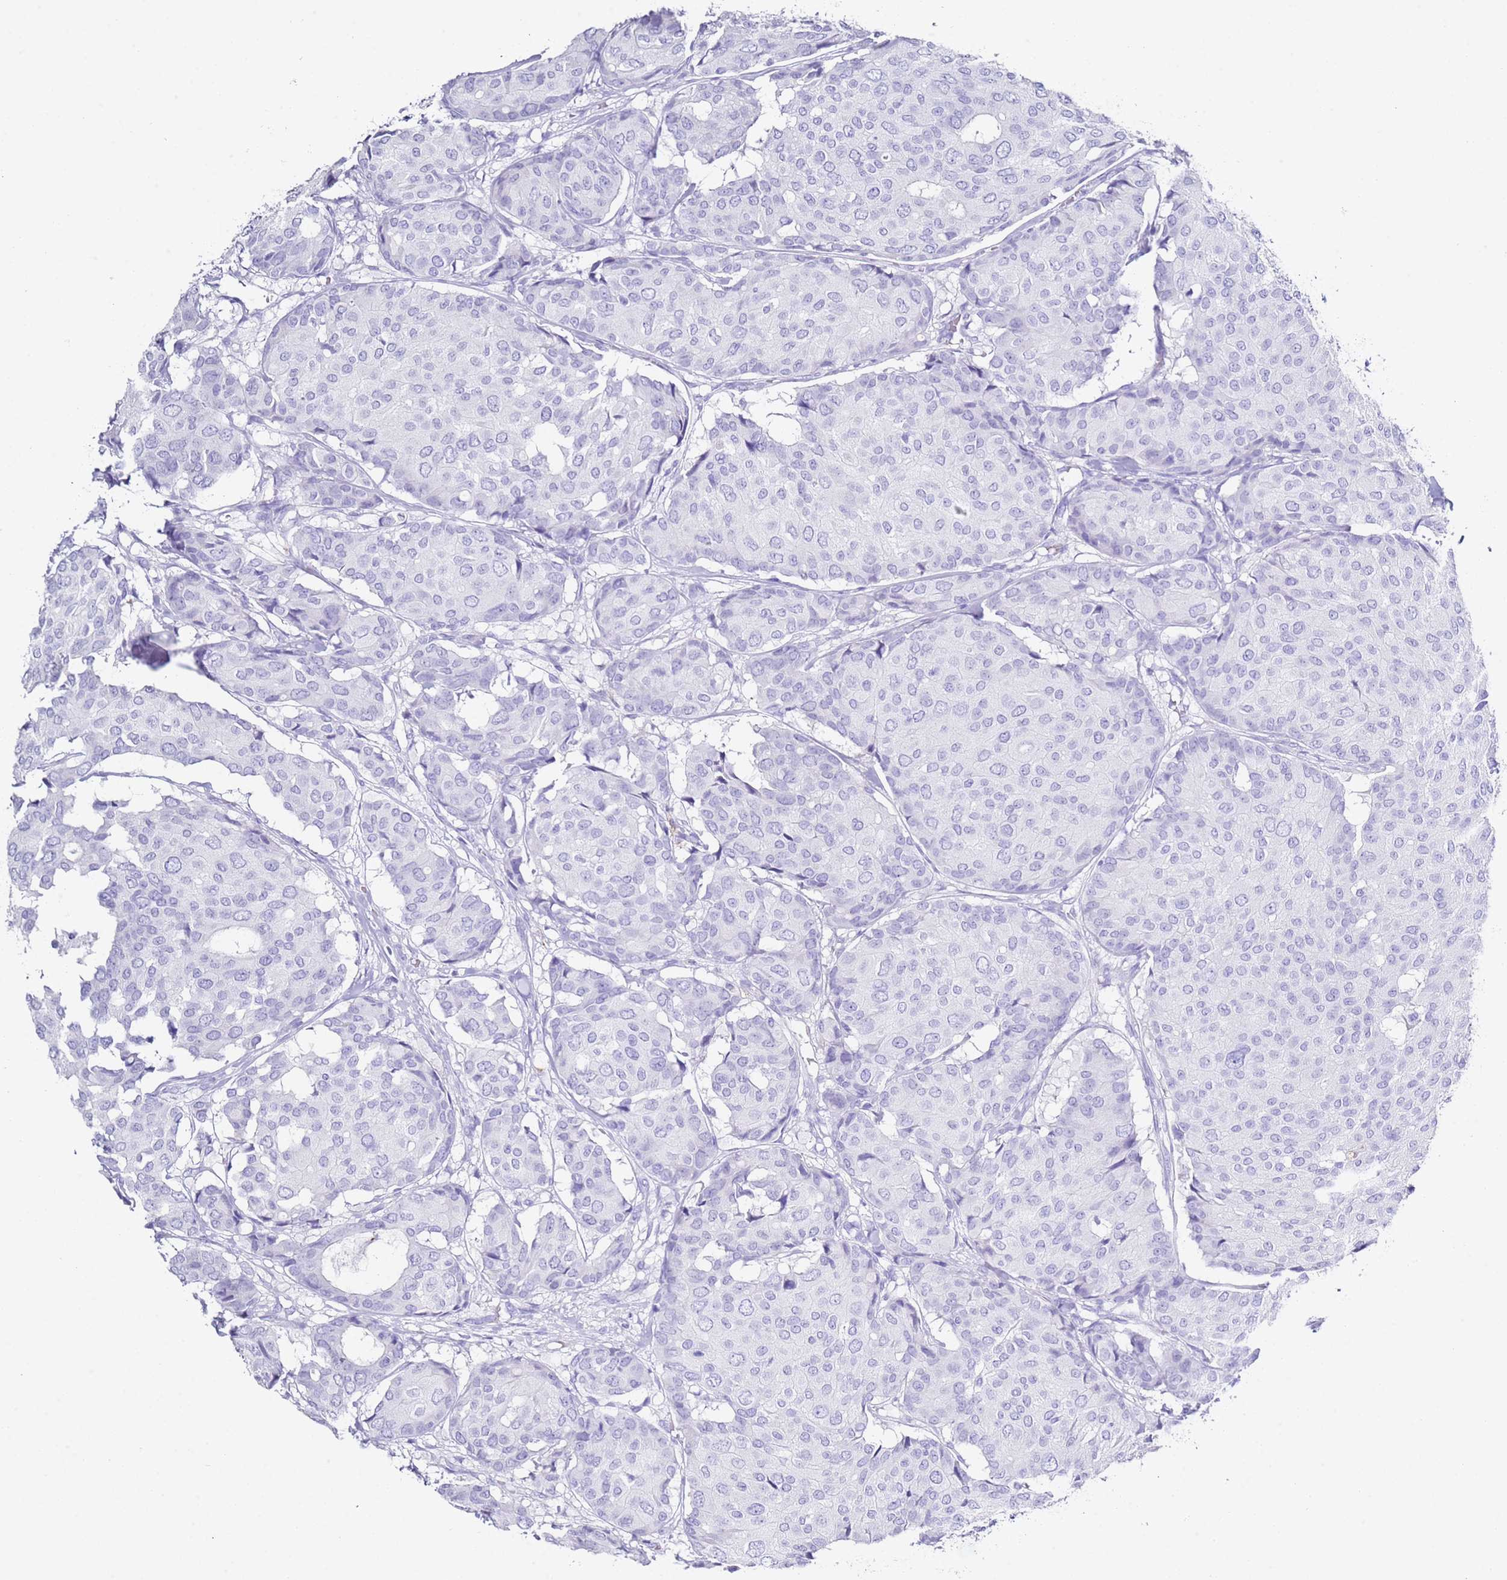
{"staining": {"intensity": "negative", "quantity": "none", "location": "none"}, "tissue": "breast cancer", "cell_type": "Tumor cells", "image_type": "cancer", "snomed": [{"axis": "morphology", "description": "Duct carcinoma"}, {"axis": "topography", "description": "Breast"}], "caption": "This histopathology image is of breast cancer stained with immunohistochemistry (IHC) to label a protein in brown with the nuclei are counter-stained blue. There is no staining in tumor cells. Nuclei are stained in blue.", "gene": "PTBP2", "patient": {"sex": "female", "age": 75}}